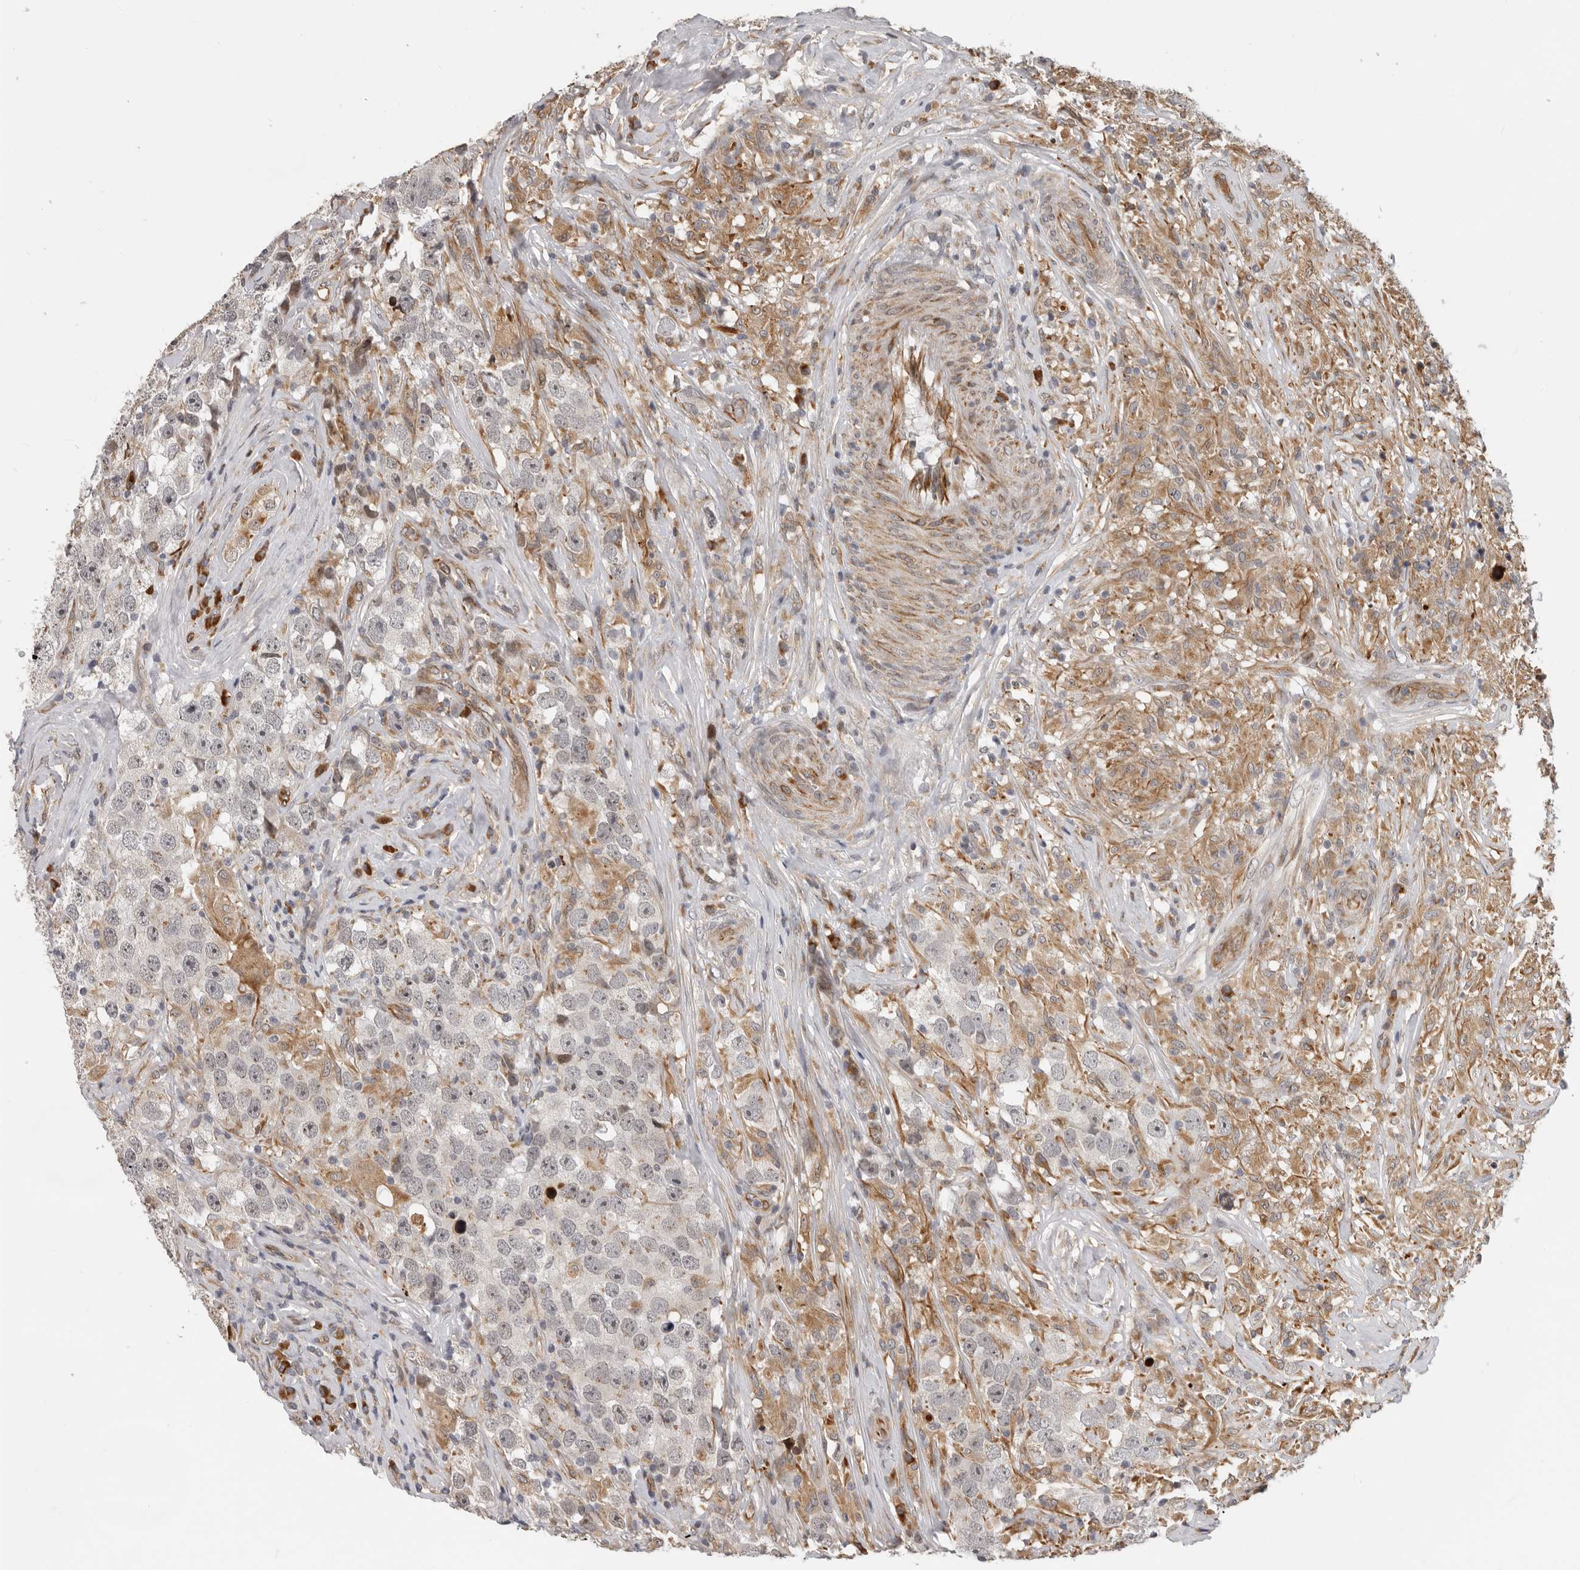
{"staining": {"intensity": "negative", "quantity": "none", "location": "none"}, "tissue": "testis cancer", "cell_type": "Tumor cells", "image_type": "cancer", "snomed": [{"axis": "morphology", "description": "Seminoma, NOS"}, {"axis": "topography", "description": "Testis"}], "caption": "This is a photomicrograph of immunohistochemistry staining of testis seminoma, which shows no positivity in tumor cells.", "gene": "RNF157", "patient": {"sex": "male", "age": 49}}